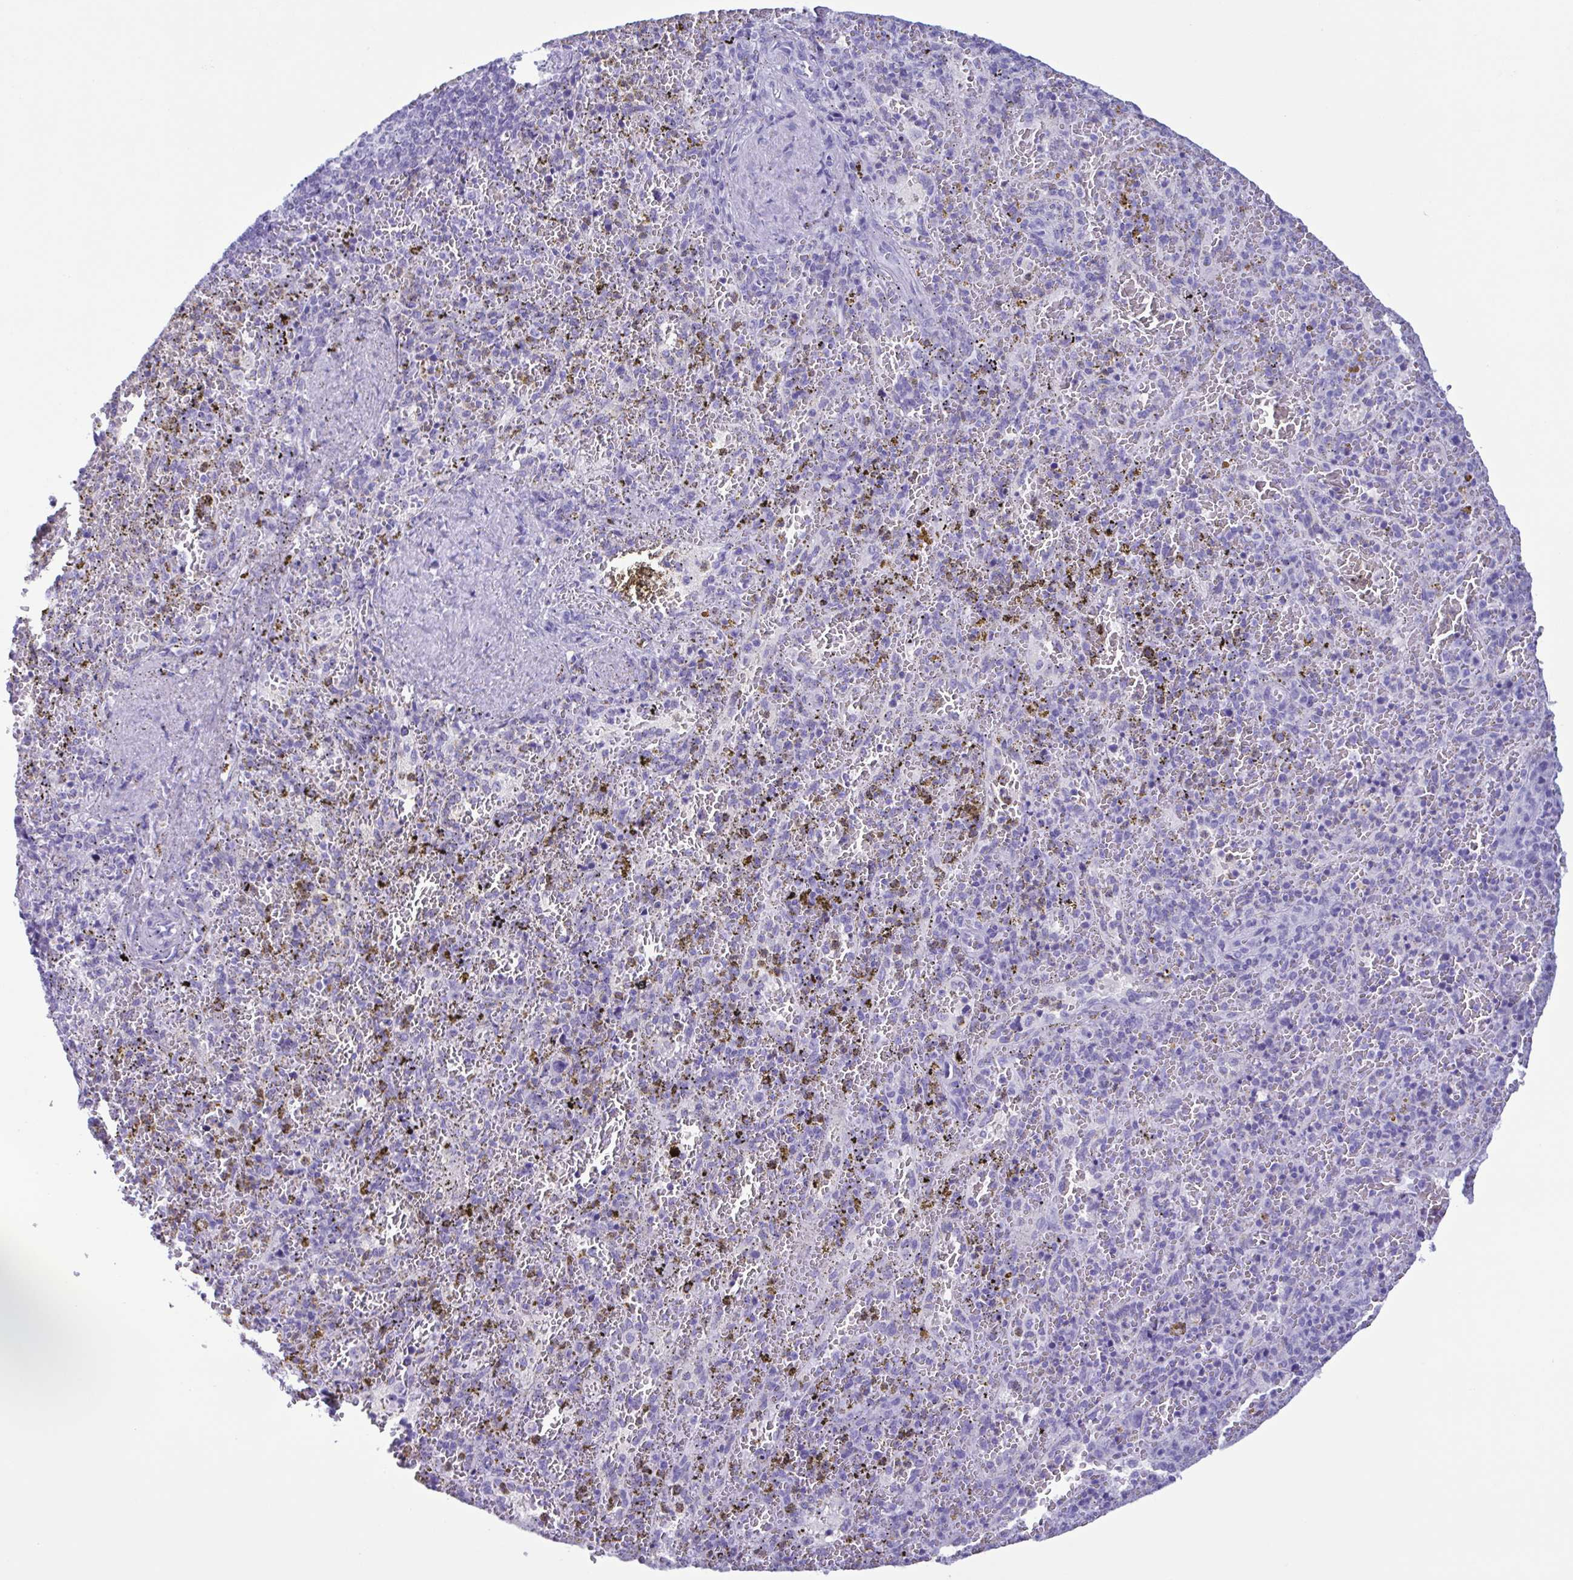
{"staining": {"intensity": "negative", "quantity": "none", "location": "none"}, "tissue": "spleen", "cell_type": "Cells in red pulp", "image_type": "normal", "snomed": [{"axis": "morphology", "description": "Normal tissue, NOS"}, {"axis": "topography", "description": "Spleen"}], "caption": "IHC histopathology image of normal spleen stained for a protein (brown), which exhibits no positivity in cells in red pulp. (Stains: DAB (3,3'-diaminobenzidine) immunohistochemistry (IHC) with hematoxylin counter stain, Microscopy: brightfield microscopy at high magnification).", "gene": "LTF", "patient": {"sex": "female", "age": 50}}